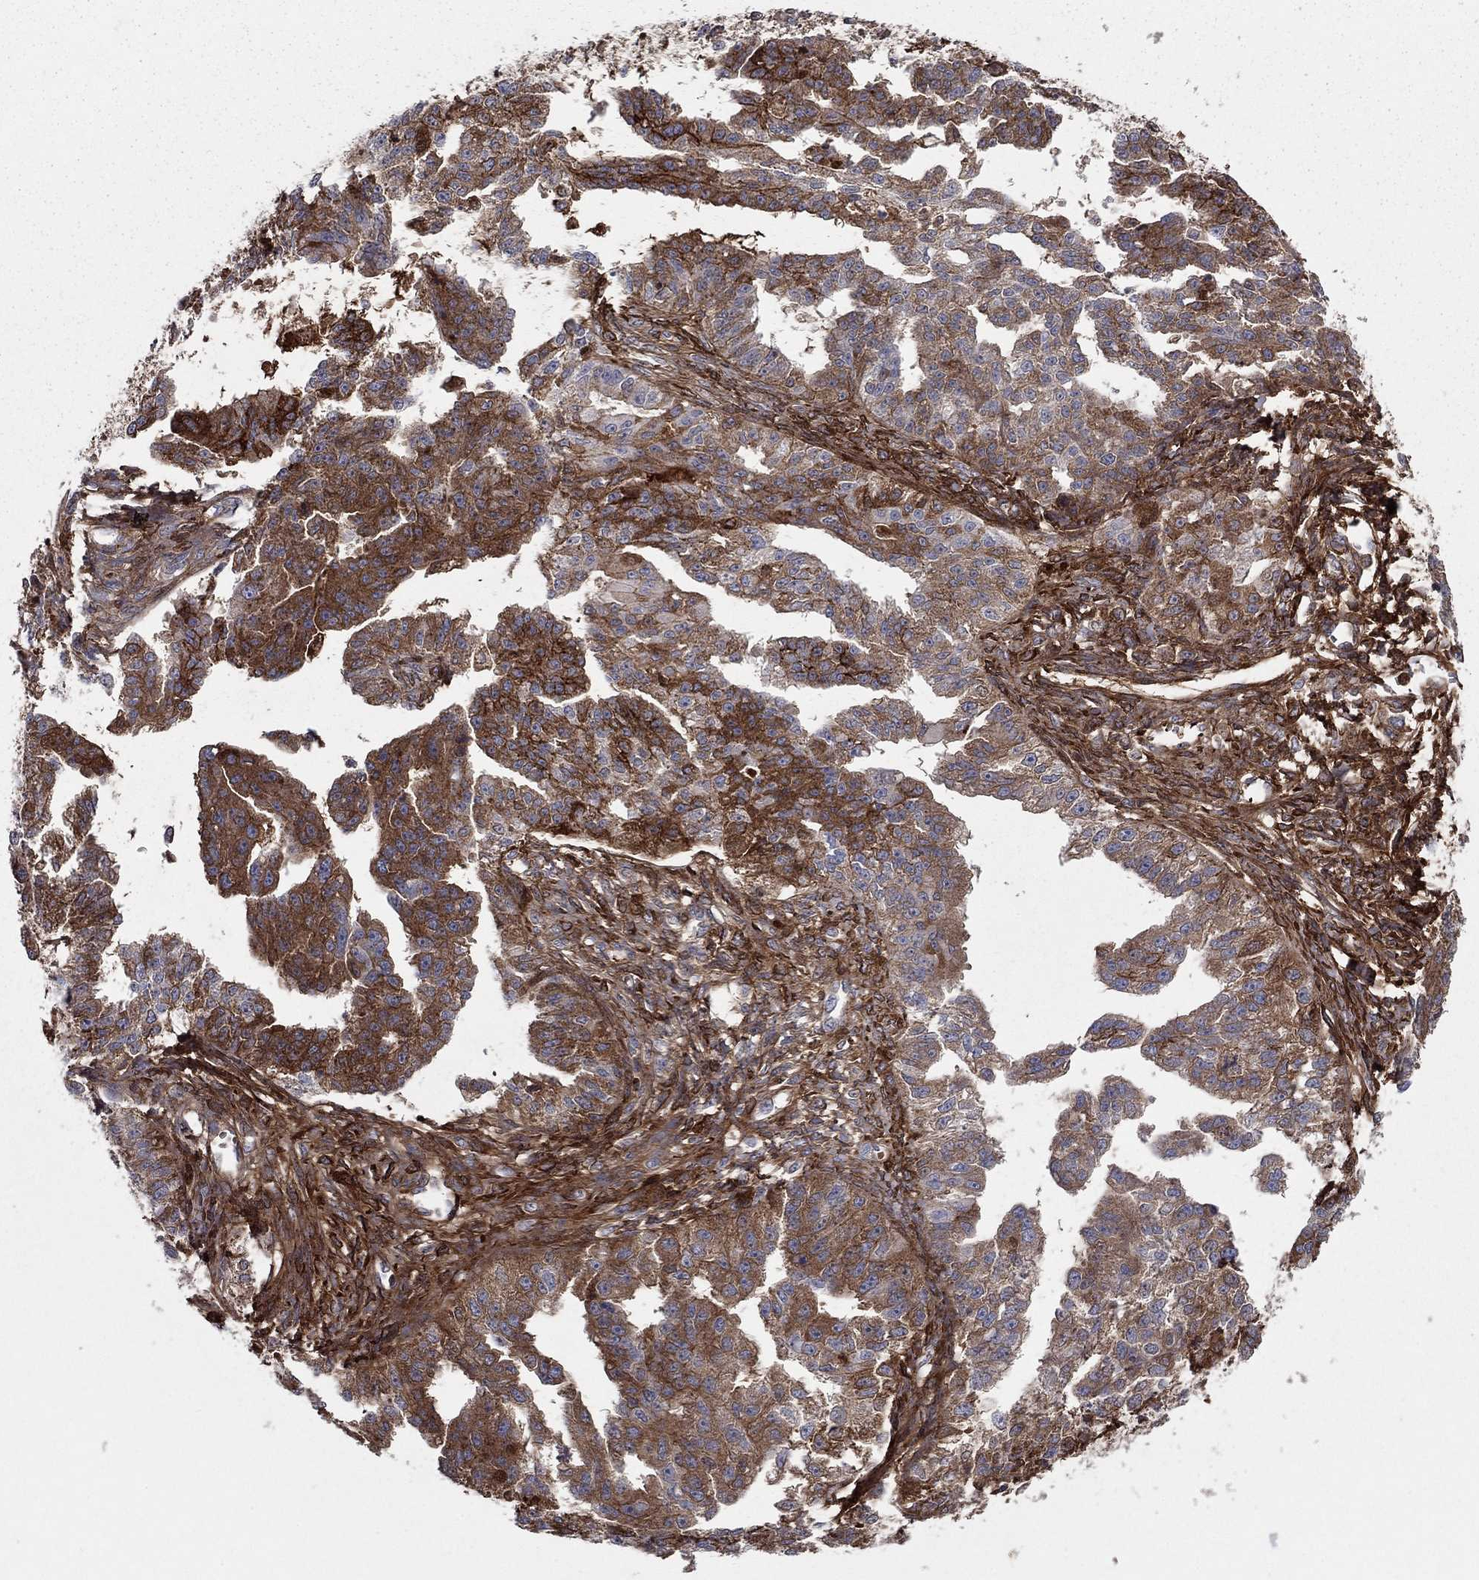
{"staining": {"intensity": "strong", "quantity": "25%-75%", "location": "cytoplasmic/membranous"}, "tissue": "ovarian cancer", "cell_type": "Tumor cells", "image_type": "cancer", "snomed": [{"axis": "morphology", "description": "Cystadenocarcinoma, serous, NOS"}, {"axis": "topography", "description": "Ovary"}], "caption": "Ovarian cancer stained with immunohistochemistry (IHC) displays strong cytoplasmic/membranous expression in about 25%-75% of tumor cells.", "gene": "HPX", "patient": {"sex": "female", "age": 58}}